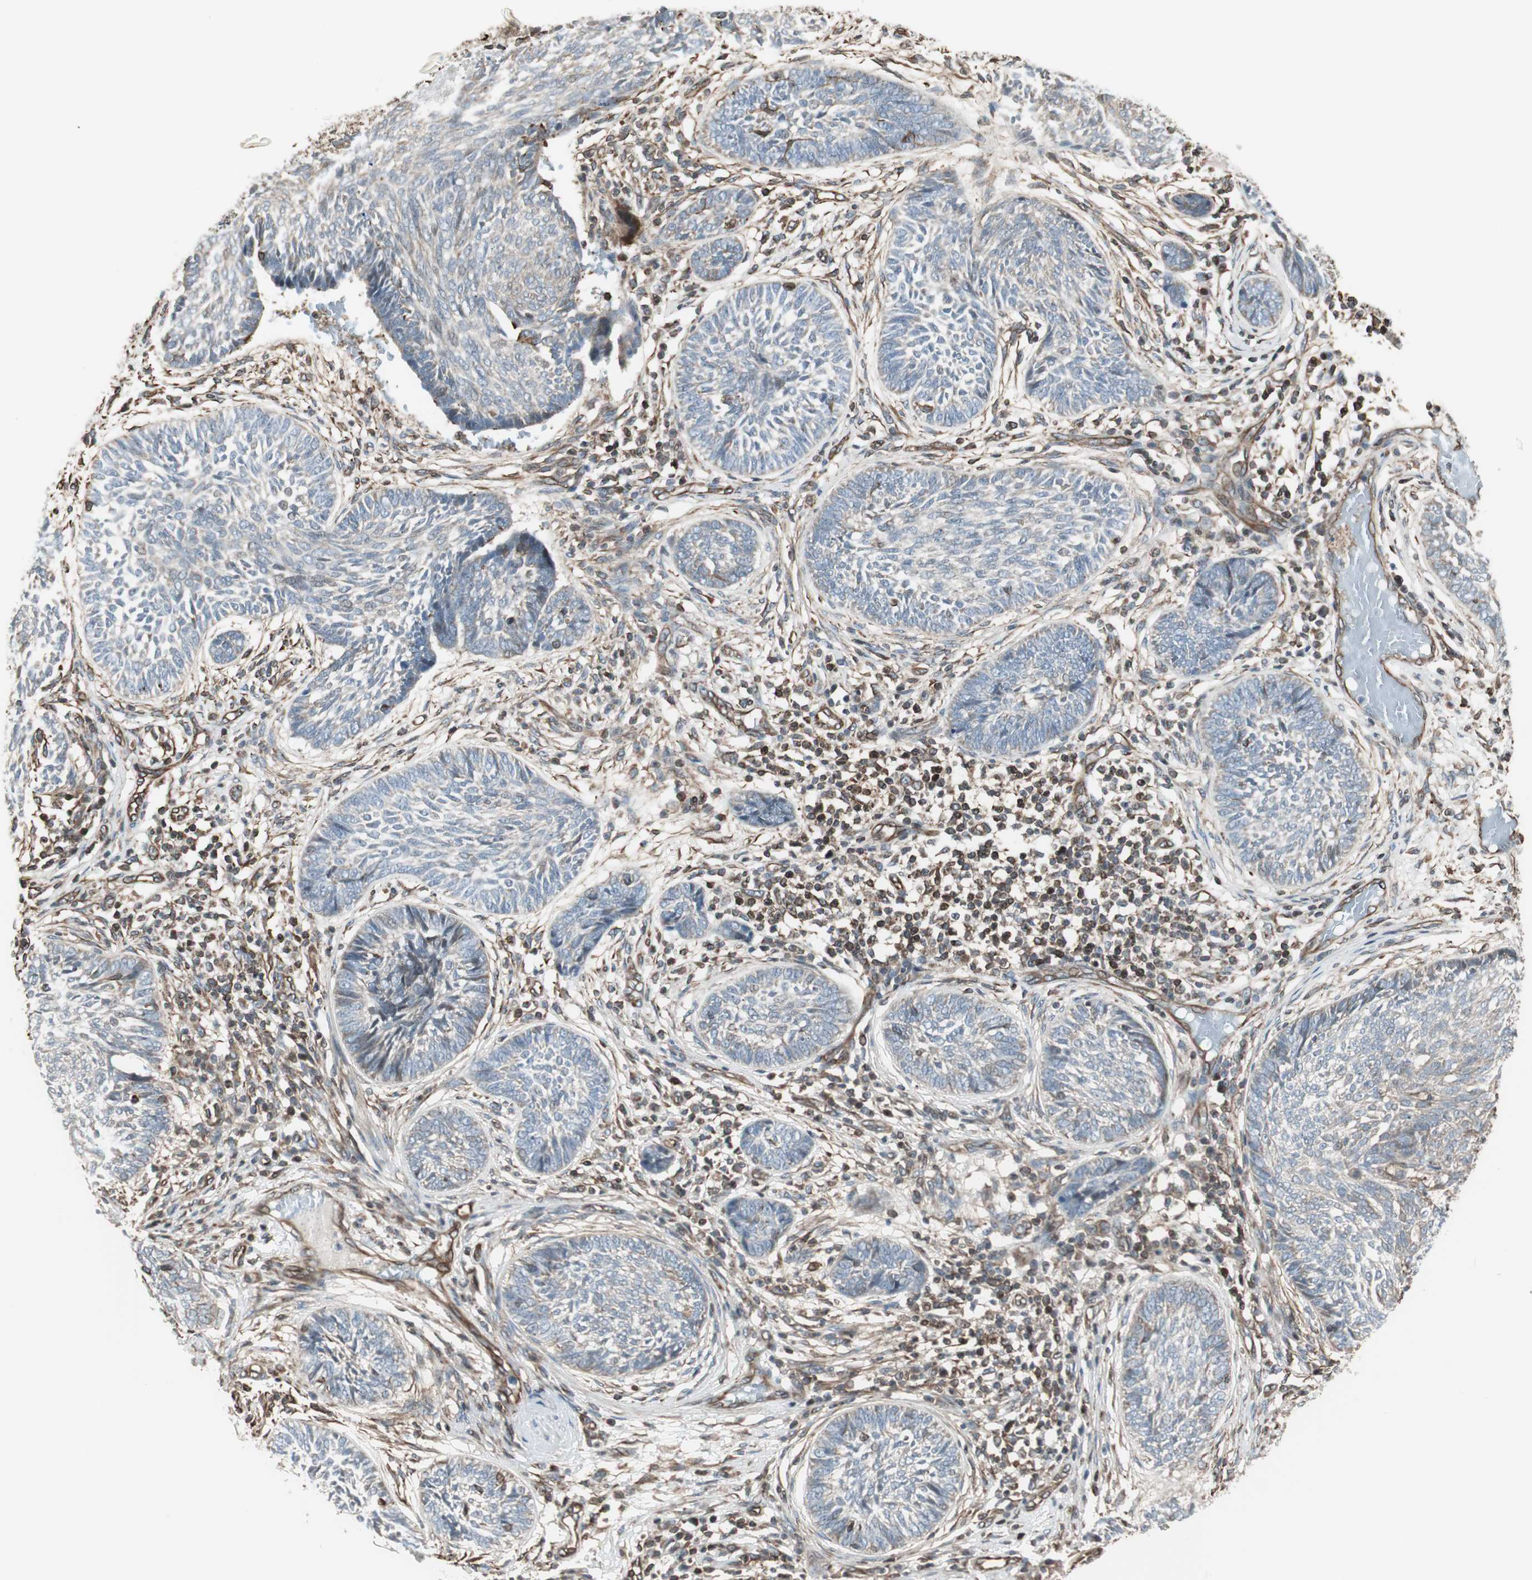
{"staining": {"intensity": "weak", "quantity": "25%-75%", "location": "cytoplasmic/membranous"}, "tissue": "skin cancer", "cell_type": "Tumor cells", "image_type": "cancer", "snomed": [{"axis": "morphology", "description": "Papilloma, NOS"}, {"axis": "morphology", "description": "Basal cell carcinoma"}, {"axis": "topography", "description": "Skin"}], "caption": "Immunohistochemical staining of skin basal cell carcinoma shows weak cytoplasmic/membranous protein positivity in about 25%-75% of tumor cells.", "gene": "MAD2L2", "patient": {"sex": "male", "age": 87}}